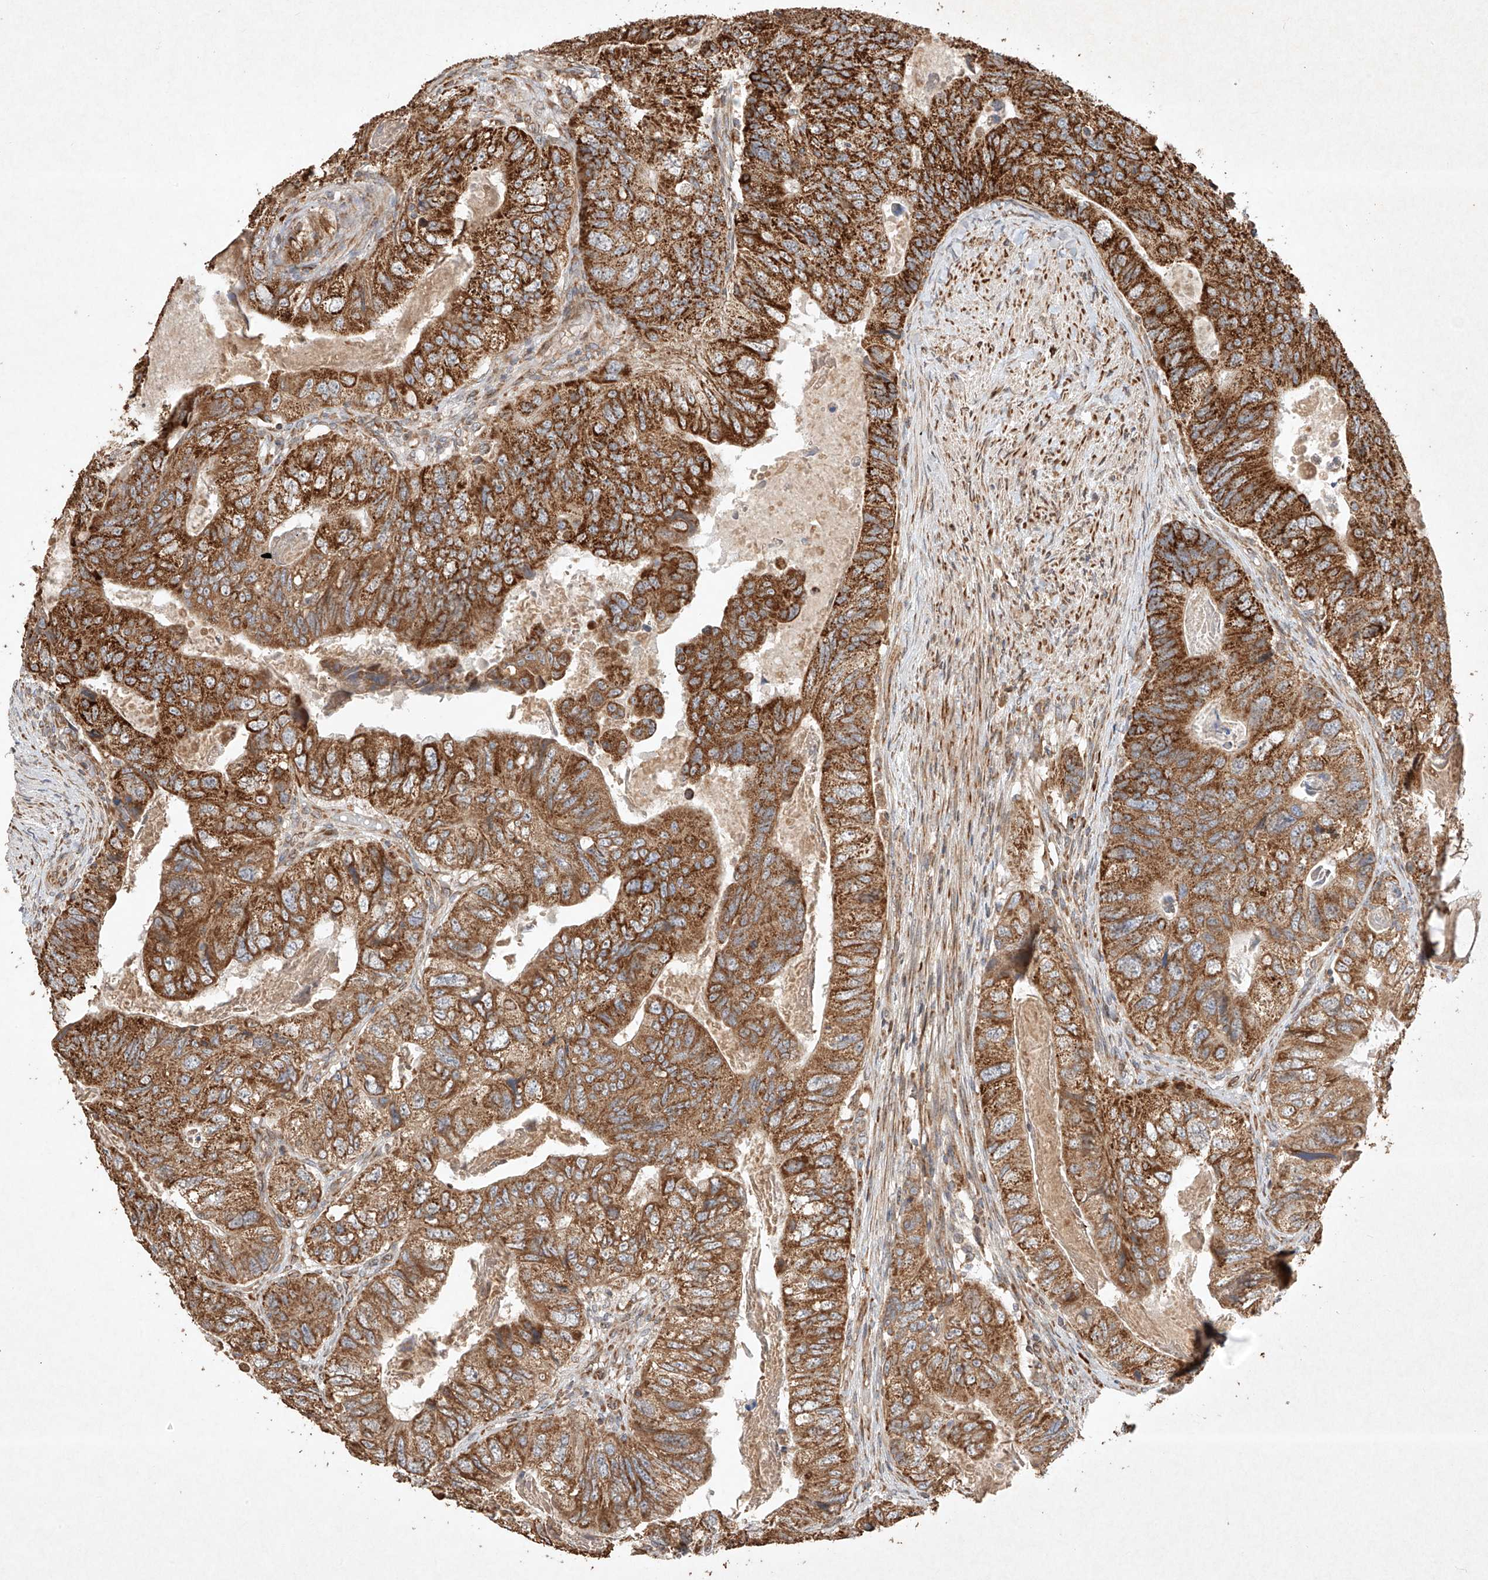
{"staining": {"intensity": "strong", "quantity": ">75%", "location": "cytoplasmic/membranous"}, "tissue": "colorectal cancer", "cell_type": "Tumor cells", "image_type": "cancer", "snomed": [{"axis": "morphology", "description": "Adenocarcinoma, NOS"}, {"axis": "topography", "description": "Rectum"}], "caption": "Immunohistochemistry histopathology image of colorectal adenocarcinoma stained for a protein (brown), which exhibits high levels of strong cytoplasmic/membranous expression in about >75% of tumor cells.", "gene": "SEMA3B", "patient": {"sex": "male", "age": 63}}